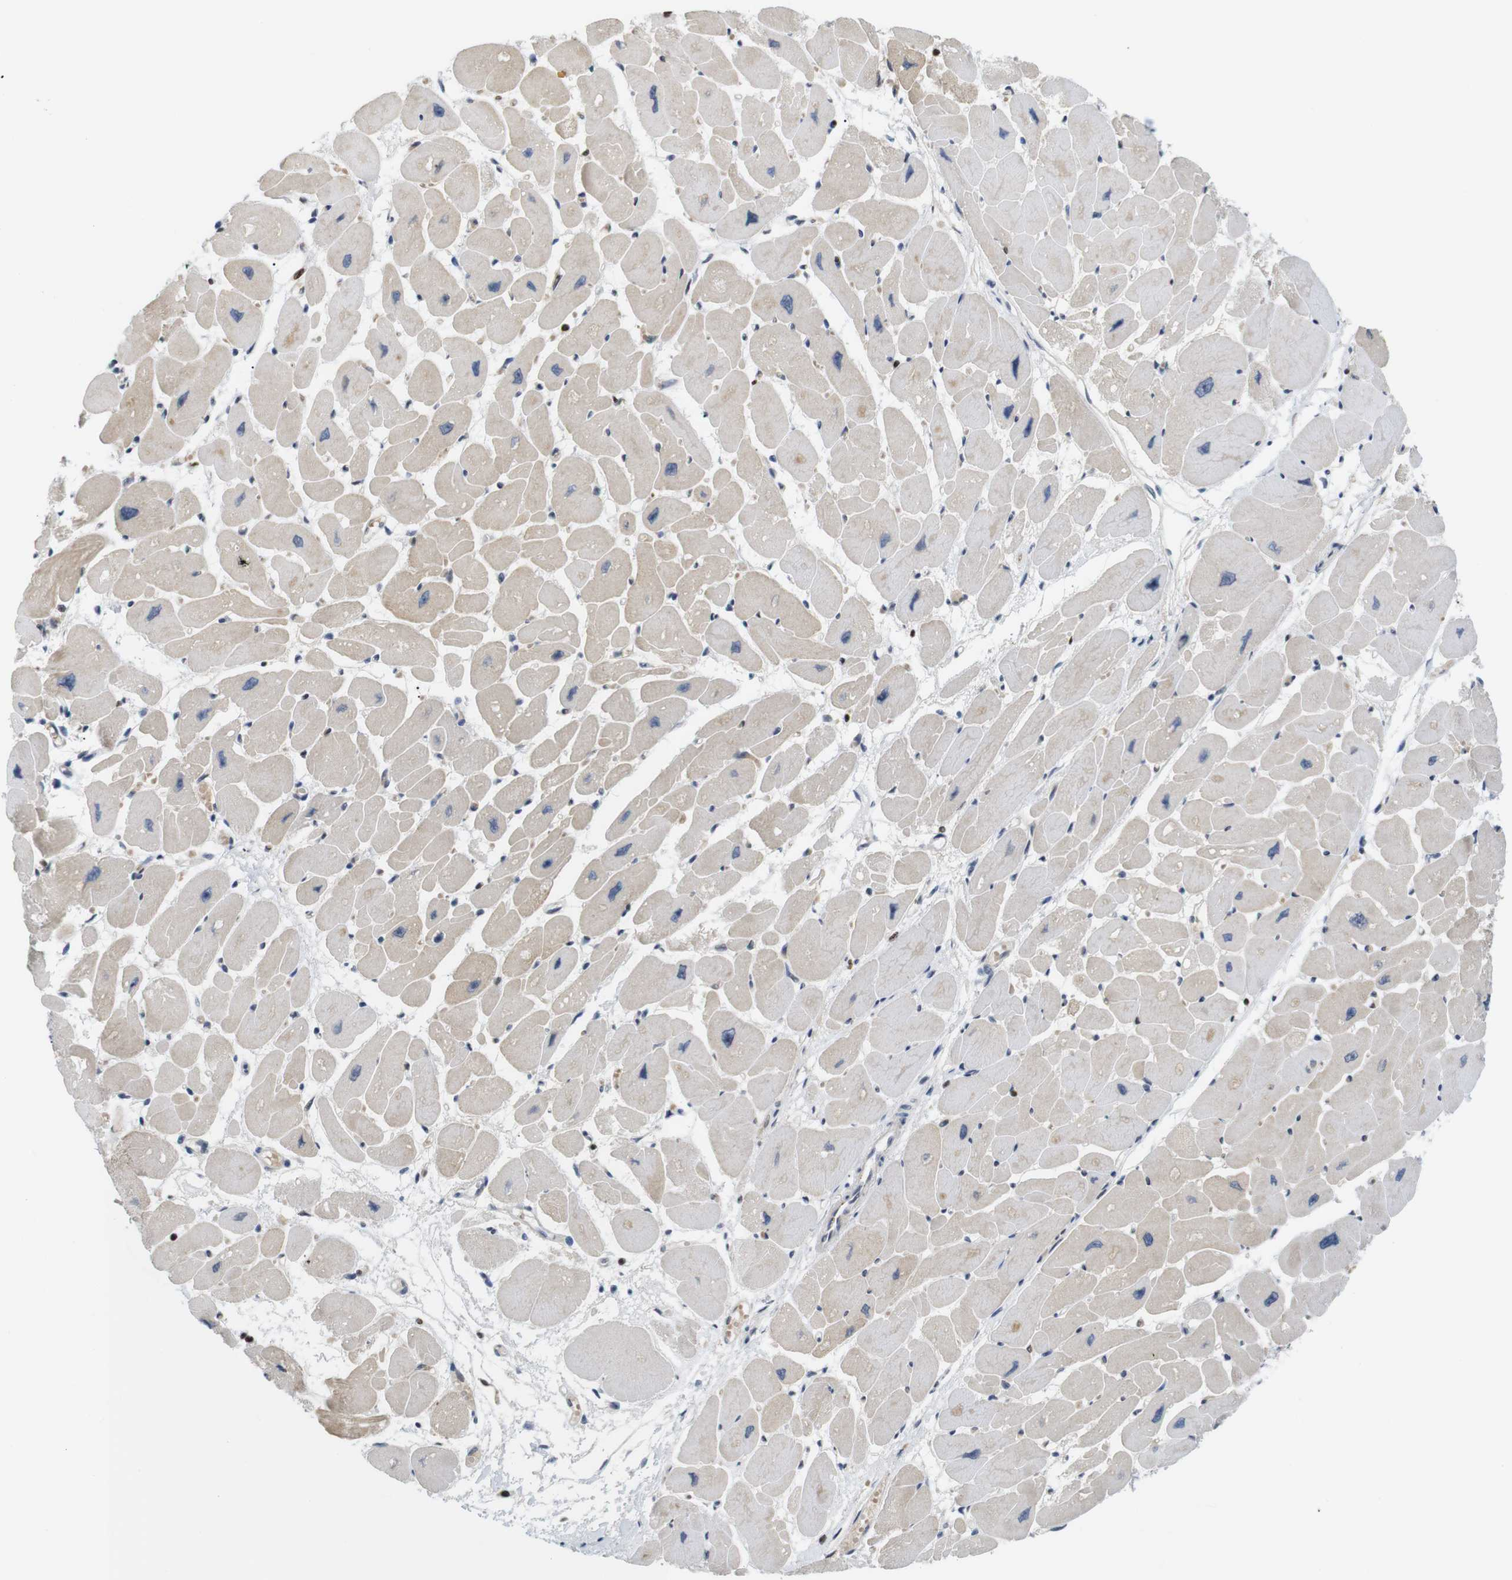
{"staining": {"intensity": "moderate", "quantity": "25%-75%", "location": "cytoplasmic/membranous"}, "tissue": "heart muscle", "cell_type": "Cardiomyocytes", "image_type": "normal", "snomed": [{"axis": "morphology", "description": "Normal tissue, NOS"}, {"axis": "topography", "description": "Heart"}], "caption": "Protein analysis of benign heart muscle displays moderate cytoplasmic/membranous expression in about 25%-75% of cardiomyocytes.", "gene": "MBD1", "patient": {"sex": "female", "age": 54}}